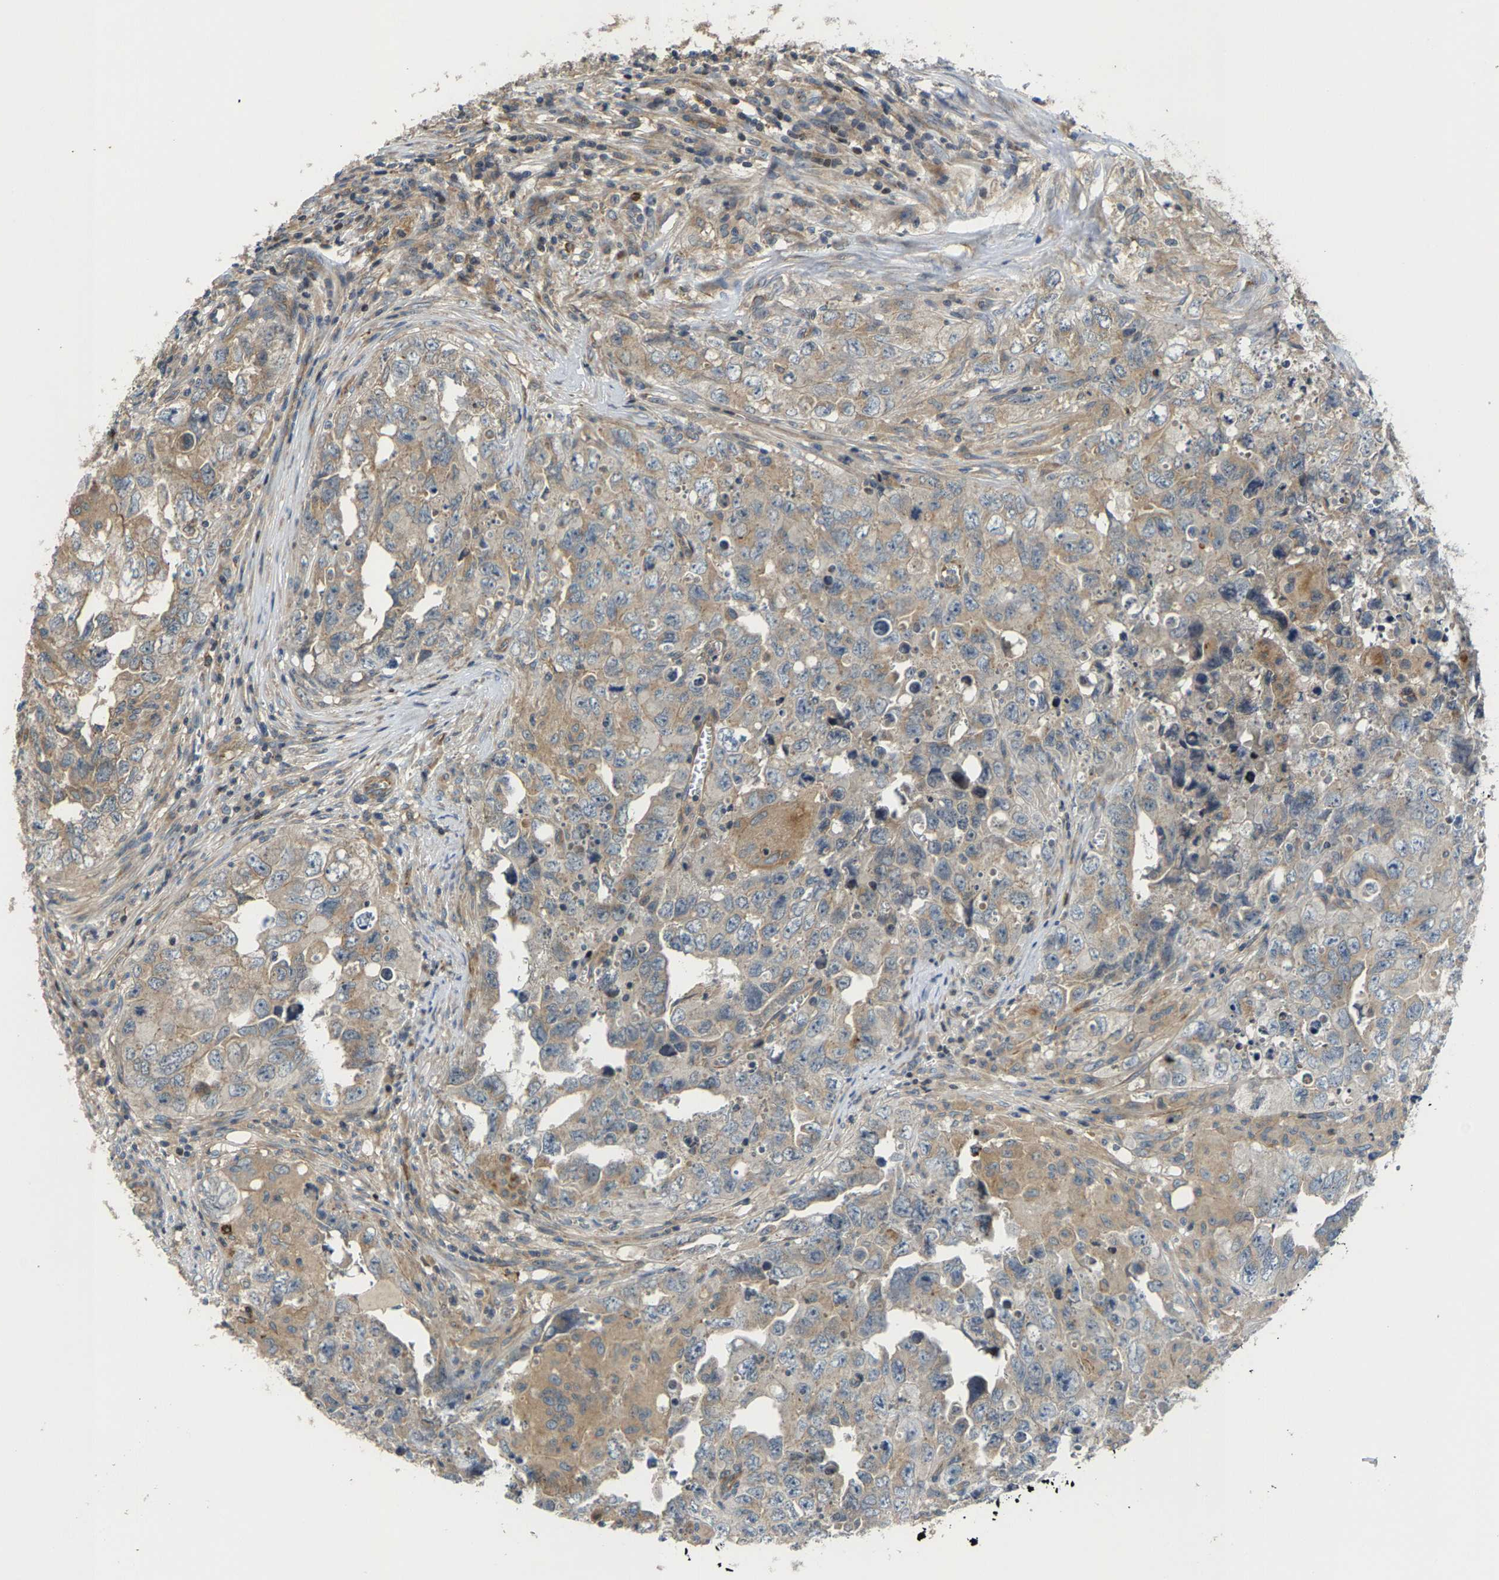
{"staining": {"intensity": "weak", "quantity": "25%-75%", "location": "cytoplasmic/membranous"}, "tissue": "testis cancer", "cell_type": "Tumor cells", "image_type": "cancer", "snomed": [{"axis": "morphology", "description": "Seminoma, NOS"}, {"axis": "morphology", "description": "Carcinoma, Embryonal, NOS"}, {"axis": "topography", "description": "Testis"}], "caption": "Testis embryonal carcinoma tissue demonstrates weak cytoplasmic/membranous positivity in about 25%-75% of tumor cells (Brightfield microscopy of DAB IHC at high magnification).", "gene": "AGBL3", "patient": {"sex": "male", "age": 43}}